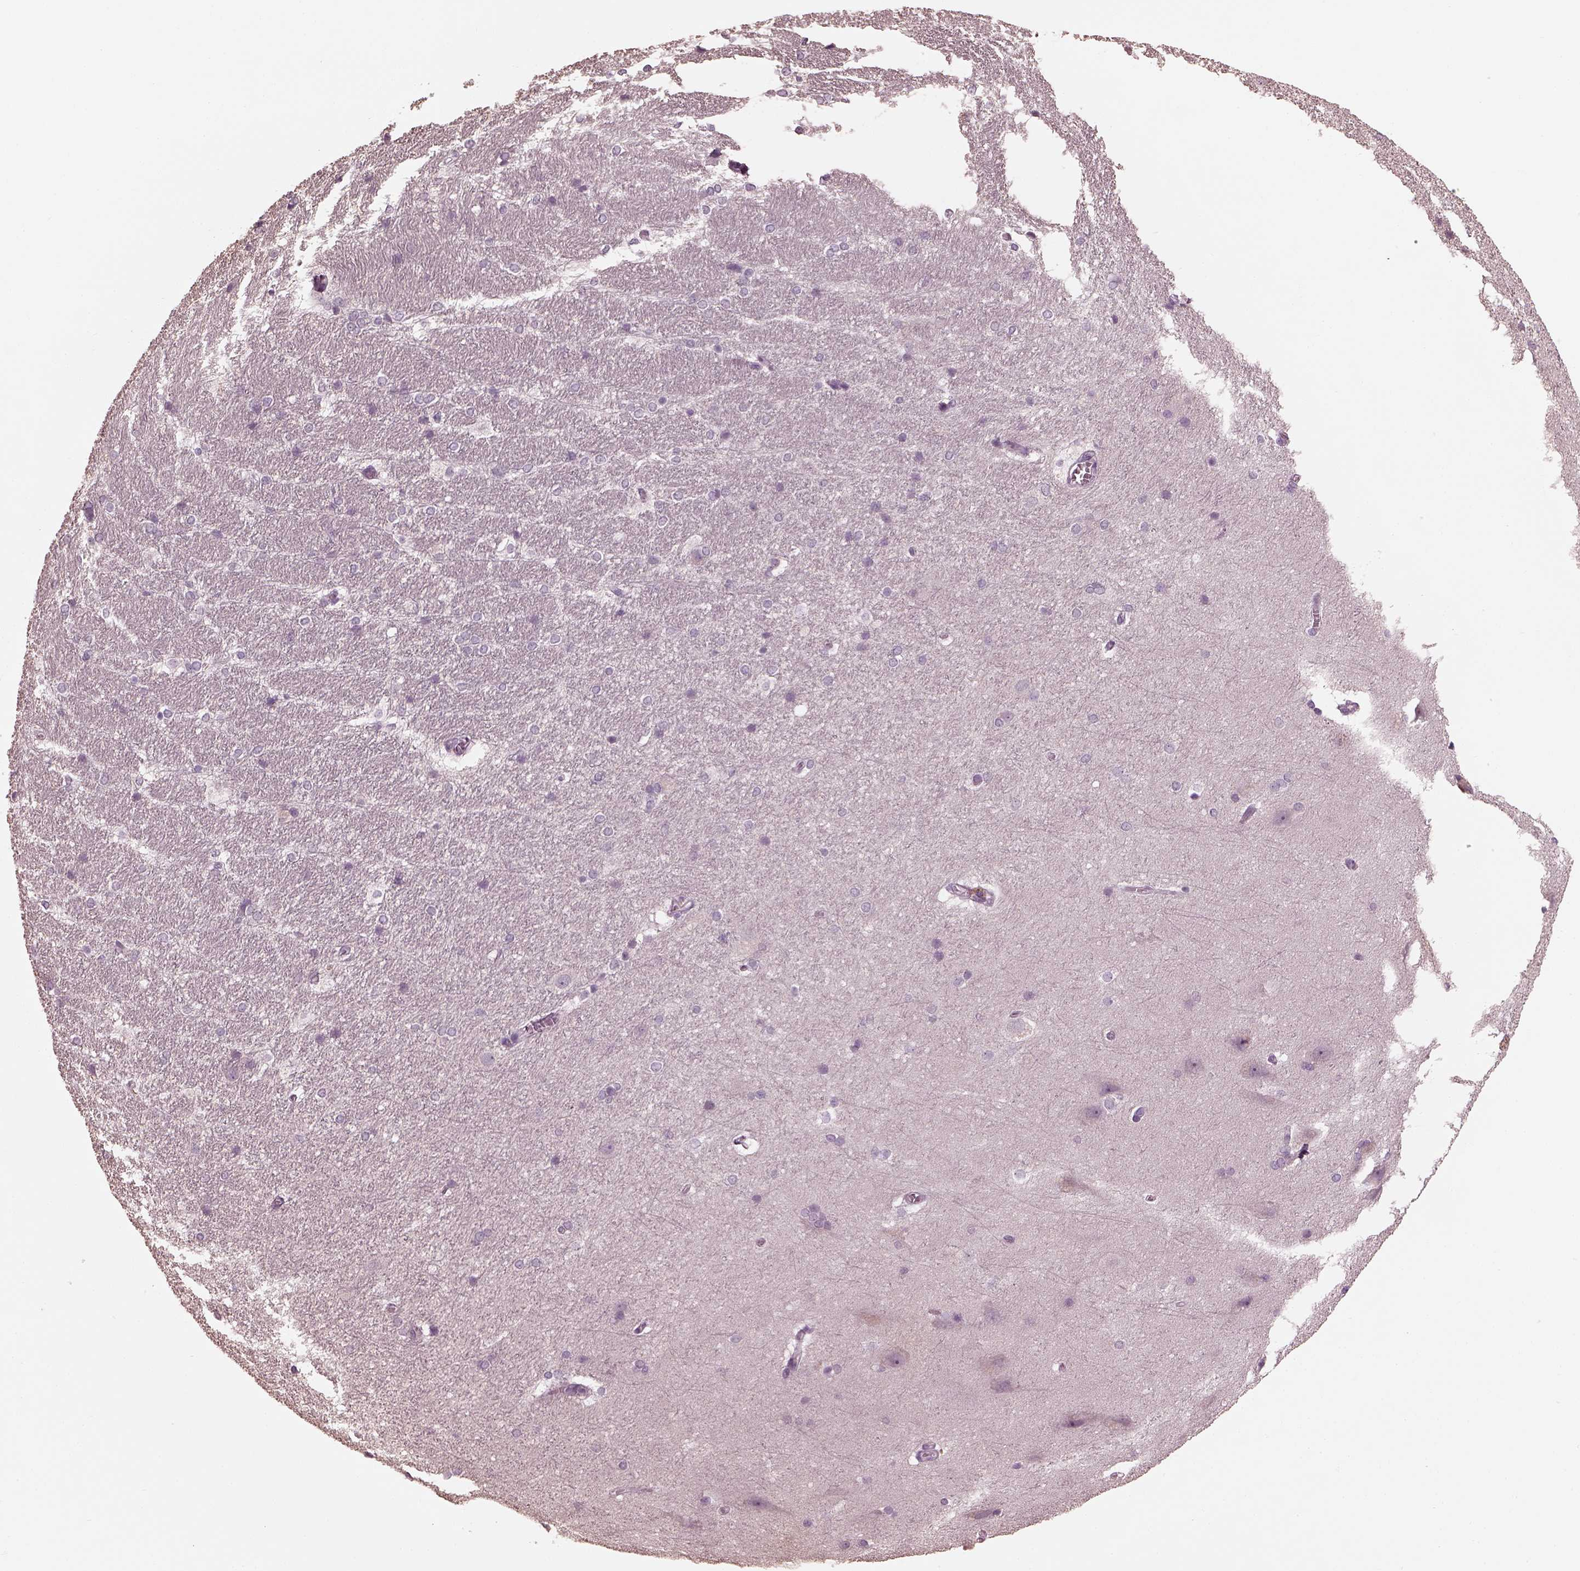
{"staining": {"intensity": "negative", "quantity": "none", "location": "none"}, "tissue": "hippocampus", "cell_type": "Glial cells", "image_type": "normal", "snomed": [{"axis": "morphology", "description": "Normal tissue, NOS"}, {"axis": "topography", "description": "Cerebral cortex"}, {"axis": "topography", "description": "Hippocampus"}], "caption": "A micrograph of hippocampus stained for a protein demonstrates no brown staining in glial cells. (Brightfield microscopy of DAB IHC at high magnification).", "gene": "OPTC", "patient": {"sex": "female", "age": 19}}